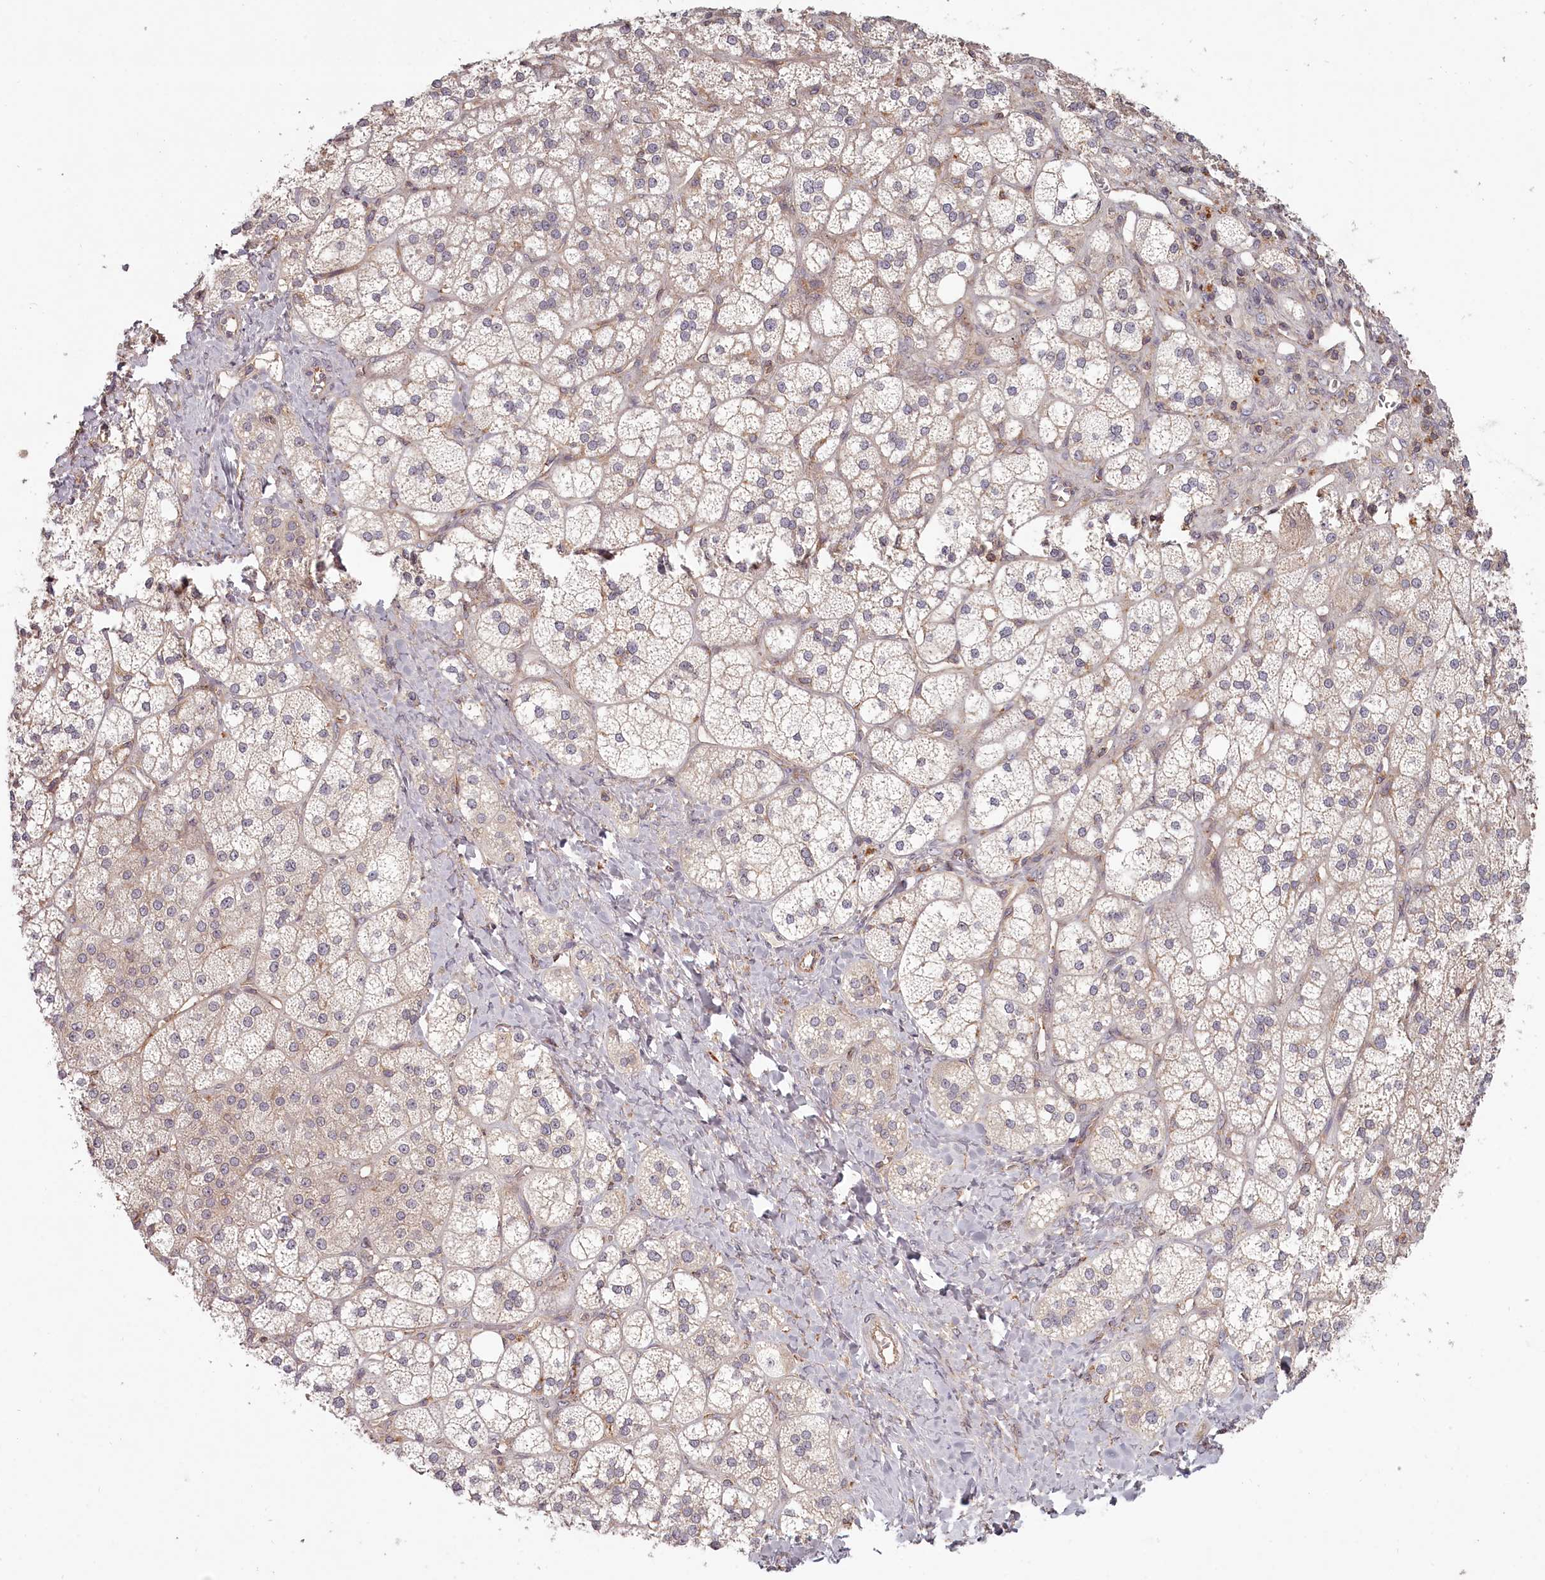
{"staining": {"intensity": "moderate", "quantity": "25%-75%", "location": "cytoplasmic/membranous"}, "tissue": "adrenal gland", "cell_type": "Glandular cells", "image_type": "normal", "snomed": [{"axis": "morphology", "description": "Normal tissue, NOS"}, {"axis": "topography", "description": "Adrenal gland"}], "caption": "Protein staining of benign adrenal gland shows moderate cytoplasmic/membranous staining in about 25%-75% of glandular cells.", "gene": "TMIE", "patient": {"sex": "male", "age": 61}}